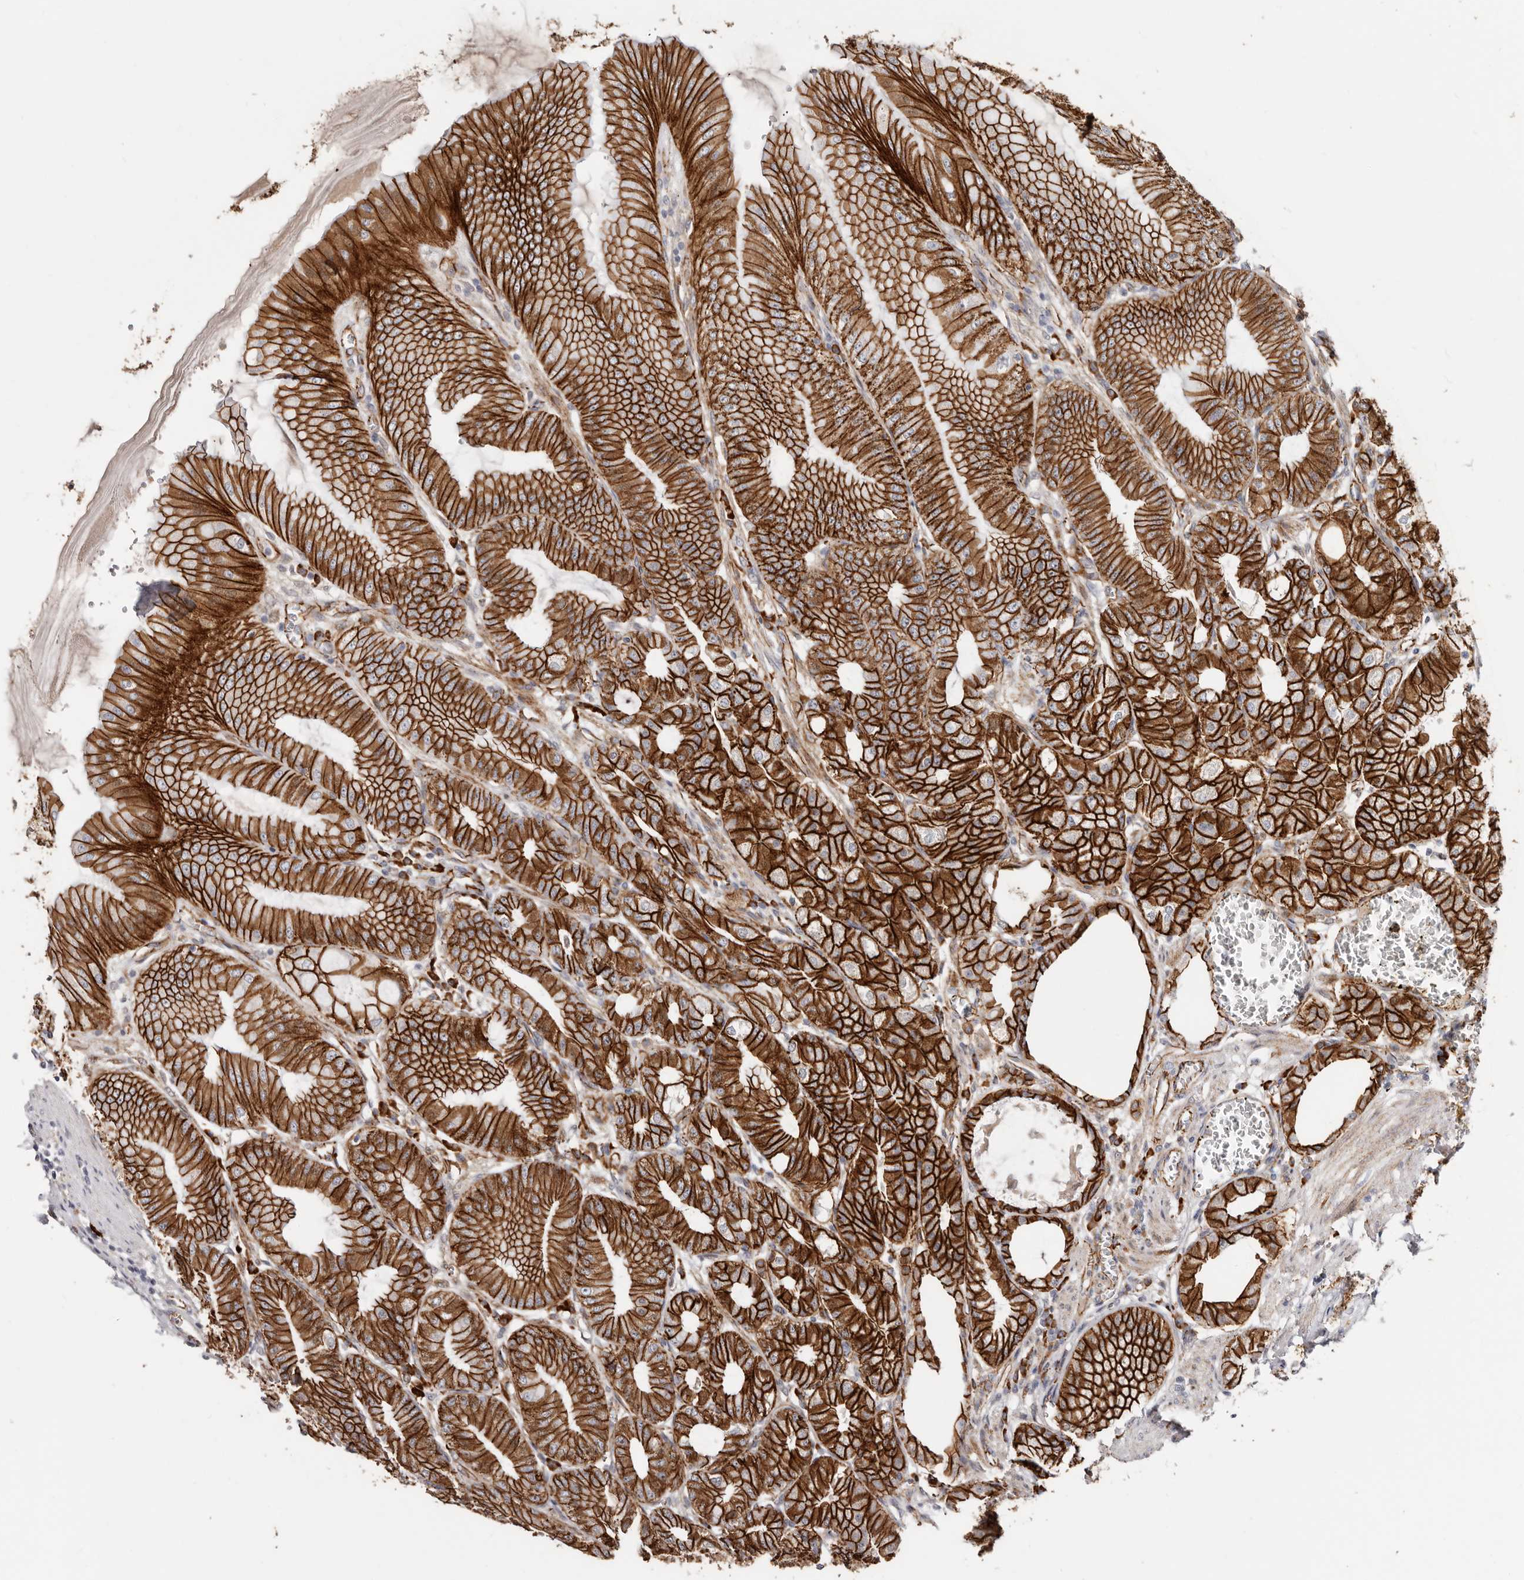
{"staining": {"intensity": "strong", "quantity": ">75%", "location": "cytoplasmic/membranous"}, "tissue": "stomach", "cell_type": "Glandular cells", "image_type": "normal", "snomed": [{"axis": "morphology", "description": "Normal tissue, NOS"}, {"axis": "topography", "description": "Stomach, lower"}], "caption": "Strong cytoplasmic/membranous positivity for a protein is seen in approximately >75% of glandular cells of benign stomach using IHC.", "gene": "CTNNB1", "patient": {"sex": "male", "age": 71}}